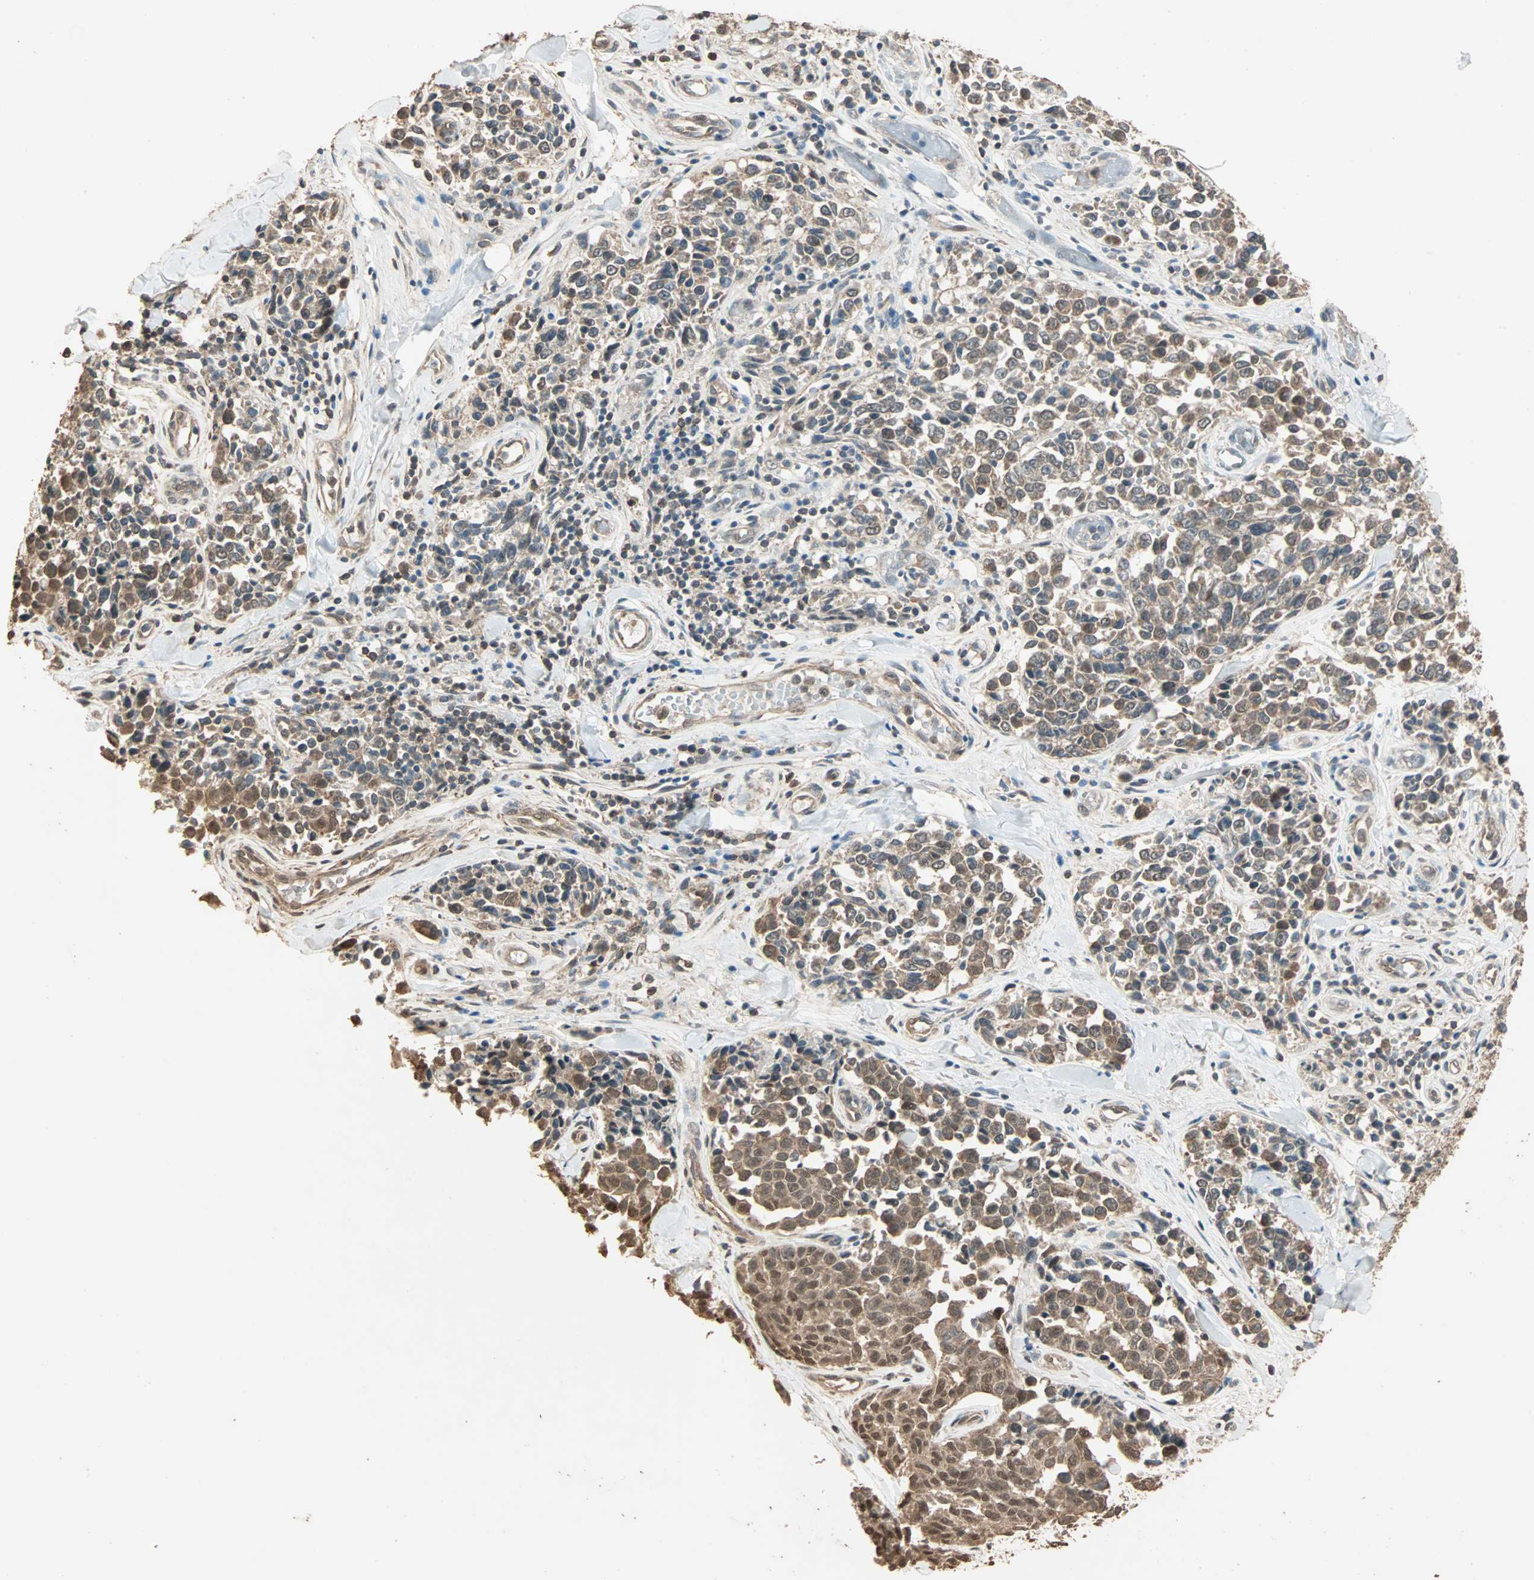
{"staining": {"intensity": "moderate", "quantity": "25%-75%", "location": "cytoplasmic/membranous,nuclear"}, "tissue": "melanoma", "cell_type": "Tumor cells", "image_type": "cancer", "snomed": [{"axis": "morphology", "description": "Malignant melanoma, NOS"}, {"axis": "topography", "description": "Skin"}], "caption": "Immunohistochemistry (IHC) micrograph of neoplastic tissue: human melanoma stained using immunohistochemistry (IHC) shows medium levels of moderate protein expression localized specifically in the cytoplasmic/membranous and nuclear of tumor cells, appearing as a cytoplasmic/membranous and nuclear brown color.", "gene": "ZBTB33", "patient": {"sex": "female", "age": 64}}